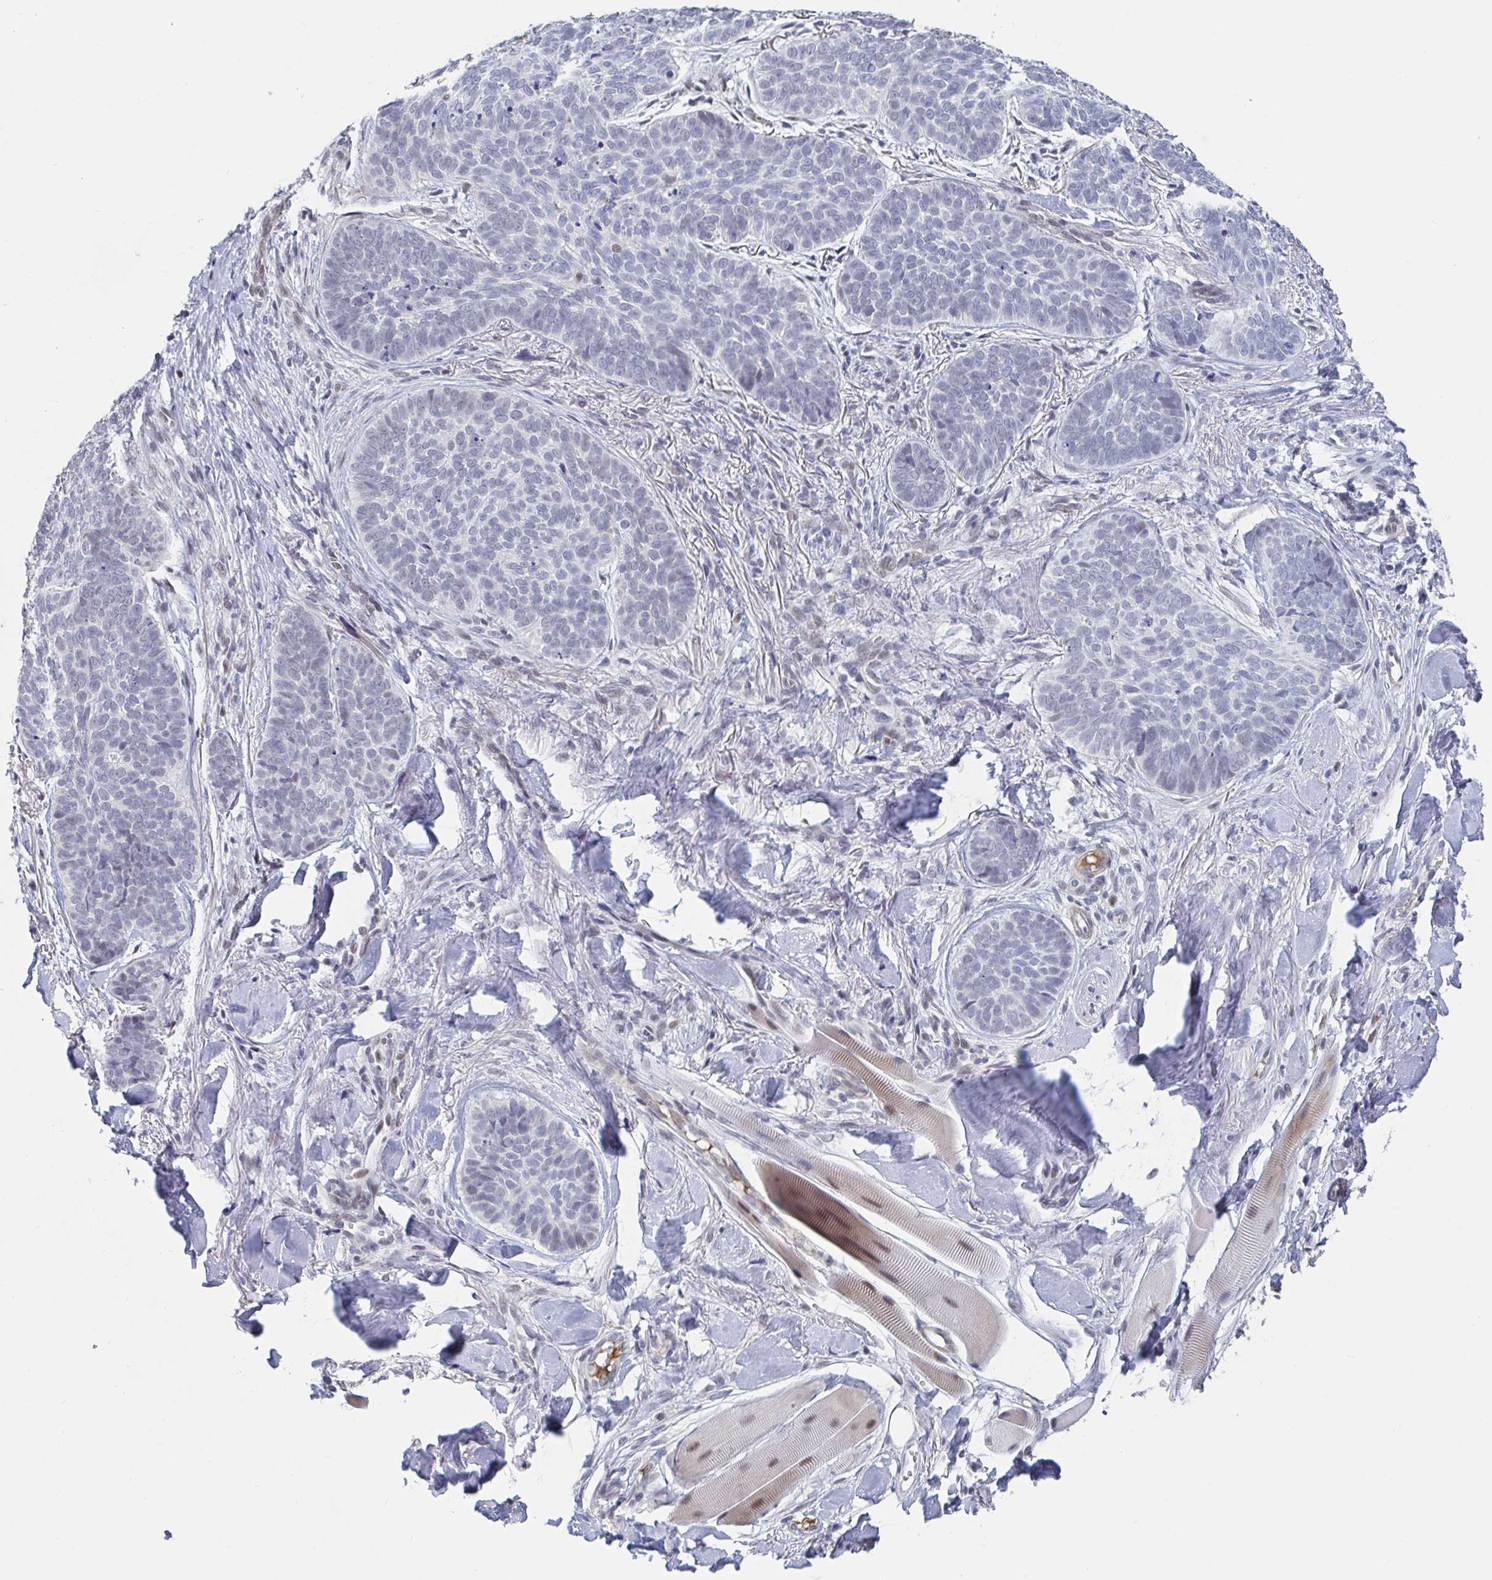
{"staining": {"intensity": "negative", "quantity": "none", "location": "none"}, "tissue": "skin cancer", "cell_type": "Tumor cells", "image_type": "cancer", "snomed": [{"axis": "morphology", "description": "Basal cell carcinoma"}, {"axis": "topography", "description": "Skin"}, {"axis": "topography", "description": "Skin of nose"}], "caption": "Histopathology image shows no significant protein staining in tumor cells of skin cancer (basal cell carcinoma). (DAB IHC visualized using brightfield microscopy, high magnification).", "gene": "BCL7B", "patient": {"sex": "female", "age": 81}}